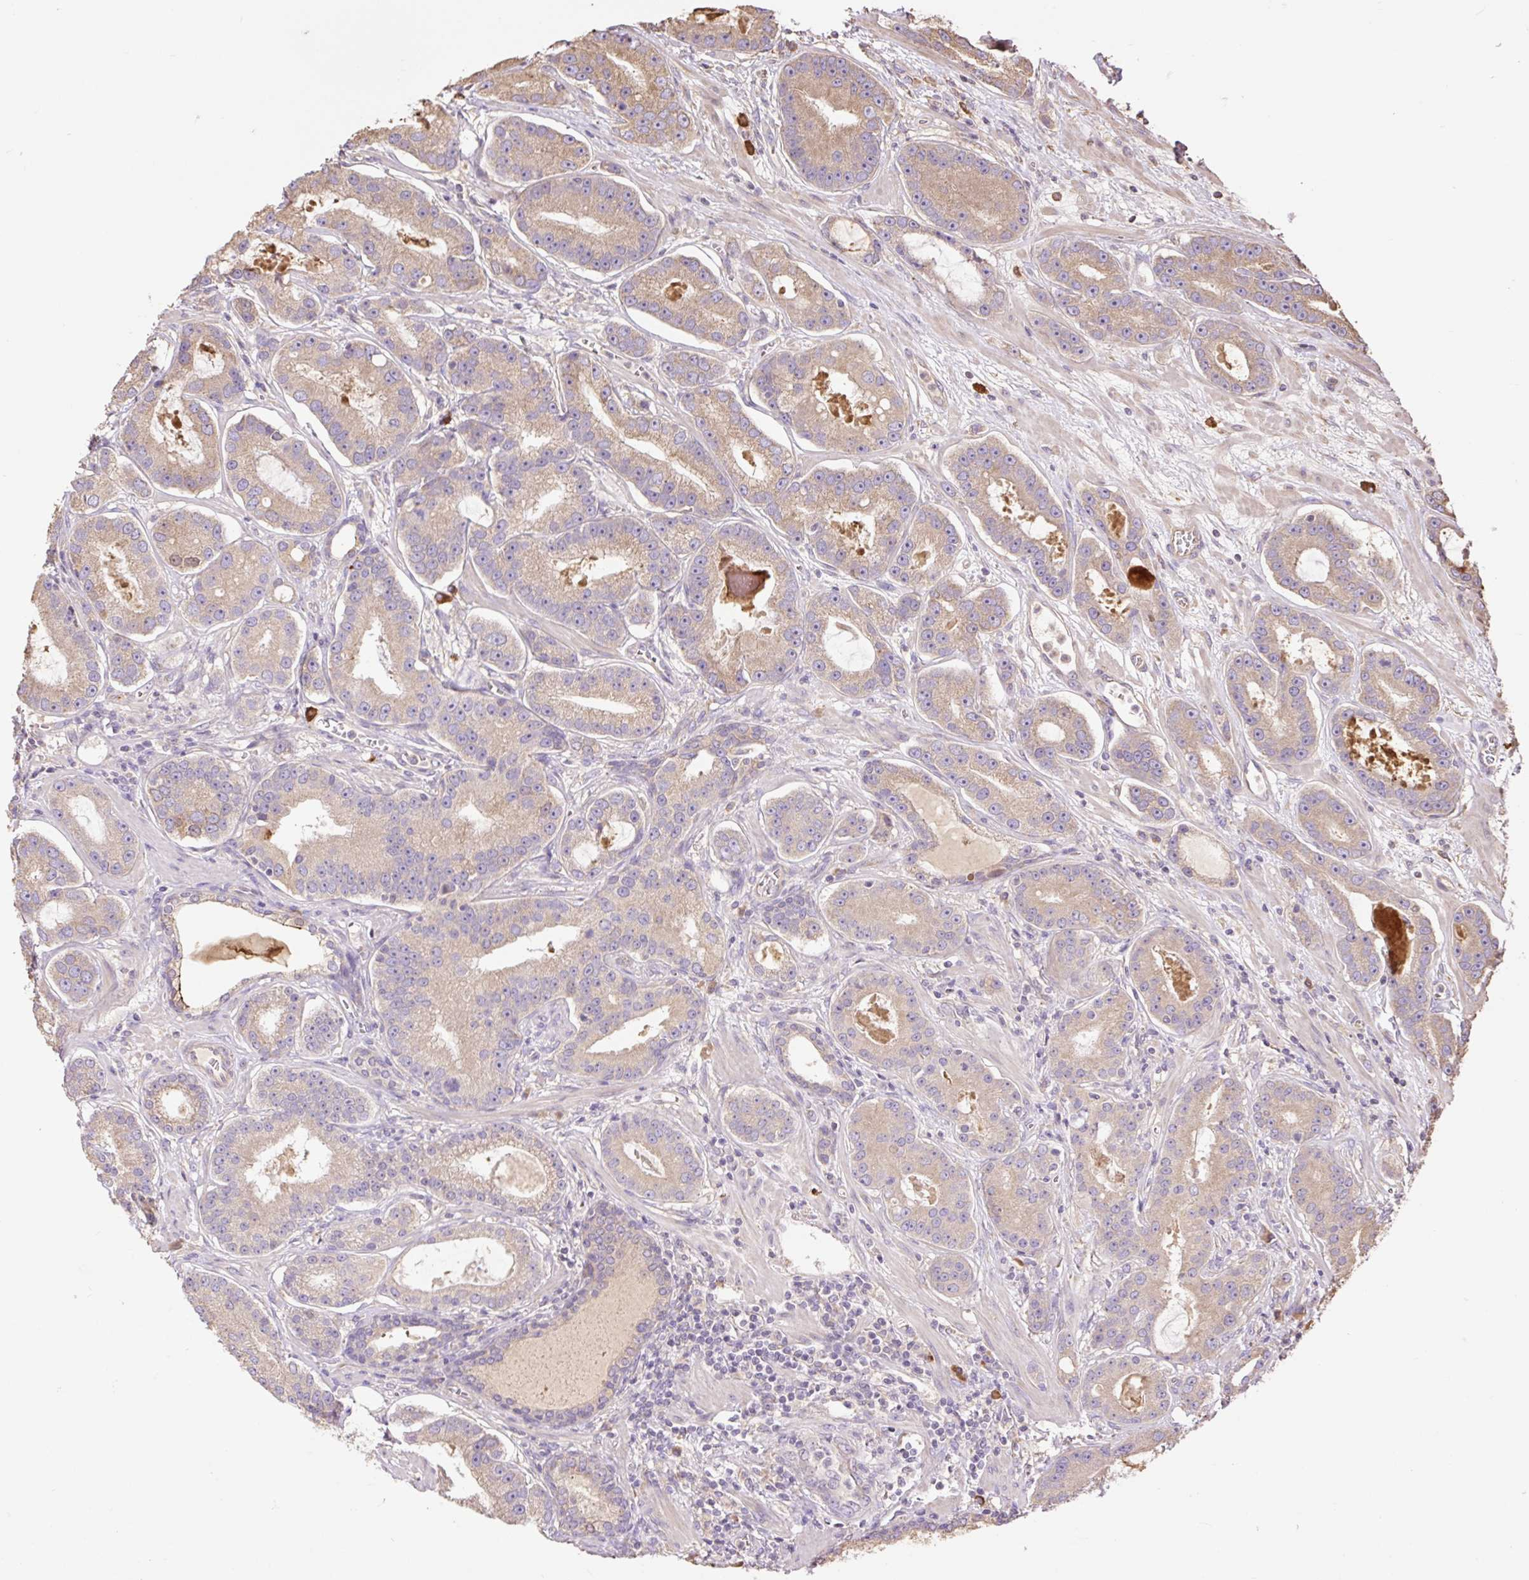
{"staining": {"intensity": "weak", "quantity": "25%-75%", "location": "cytoplasmic/membranous"}, "tissue": "prostate cancer", "cell_type": "Tumor cells", "image_type": "cancer", "snomed": [{"axis": "morphology", "description": "Adenocarcinoma, High grade"}, {"axis": "topography", "description": "Prostate"}], "caption": "Brown immunohistochemical staining in human adenocarcinoma (high-grade) (prostate) exhibits weak cytoplasmic/membranous positivity in about 25%-75% of tumor cells.", "gene": "DESI1", "patient": {"sex": "male", "age": 65}}